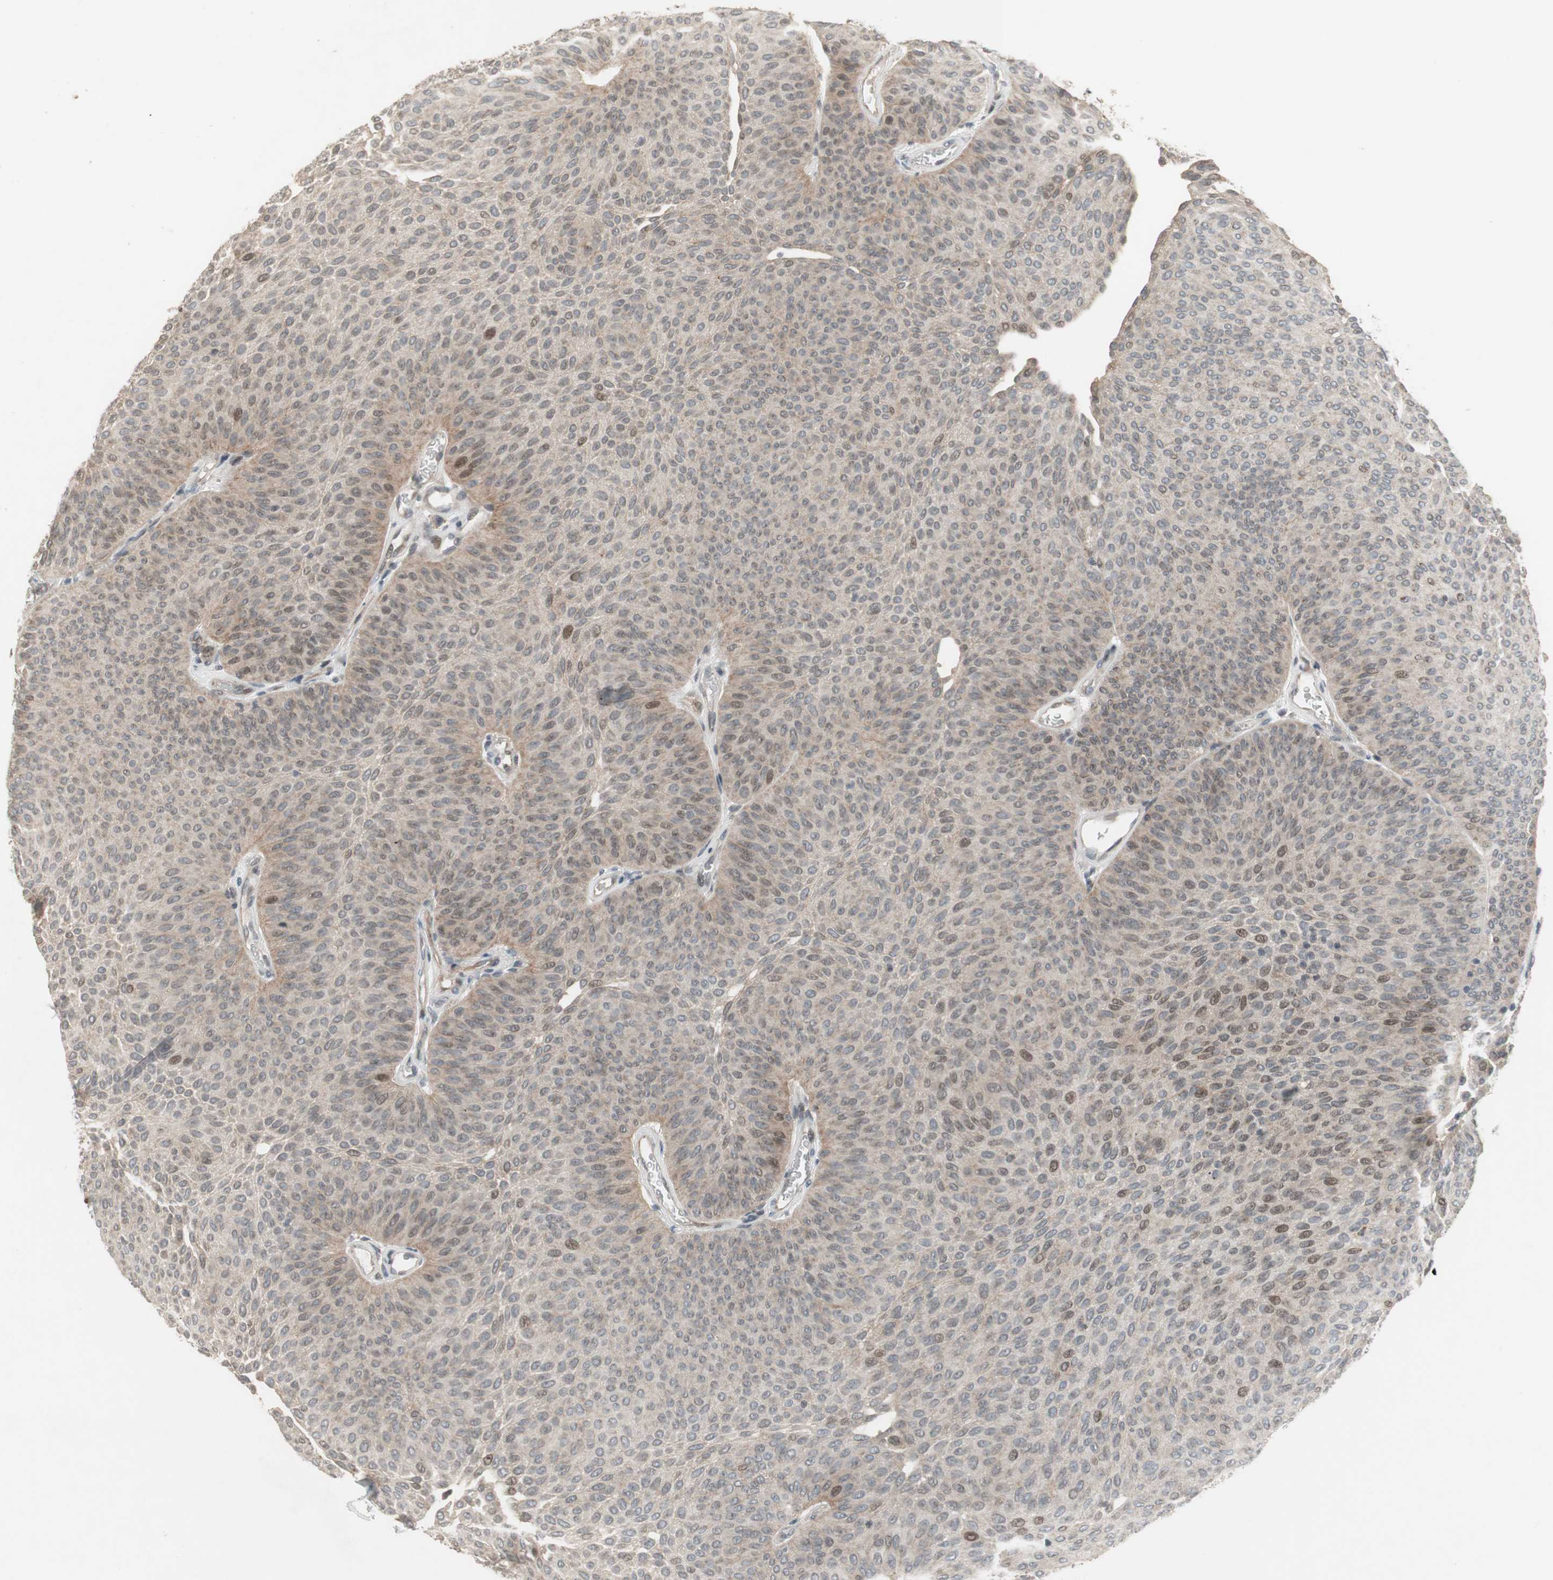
{"staining": {"intensity": "moderate", "quantity": "<25%", "location": "nuclear"}, "tissue": "urothelial cancer", "cell_type": "Tumor cells", "image_type": "cancer", "snomed": [{"axis": "morphology", "description": "Urothelial carcinoma, Low grade"}, {"axis": "topography", "description": "Urinary bladder"}], "caption": "IHC of human urothelial cancer exhibits low levels of moderate nuclear expression in approximately <25% of tumor cells.", "gene": "SNX4", "patient": {"sex": "female", "age": 60}}